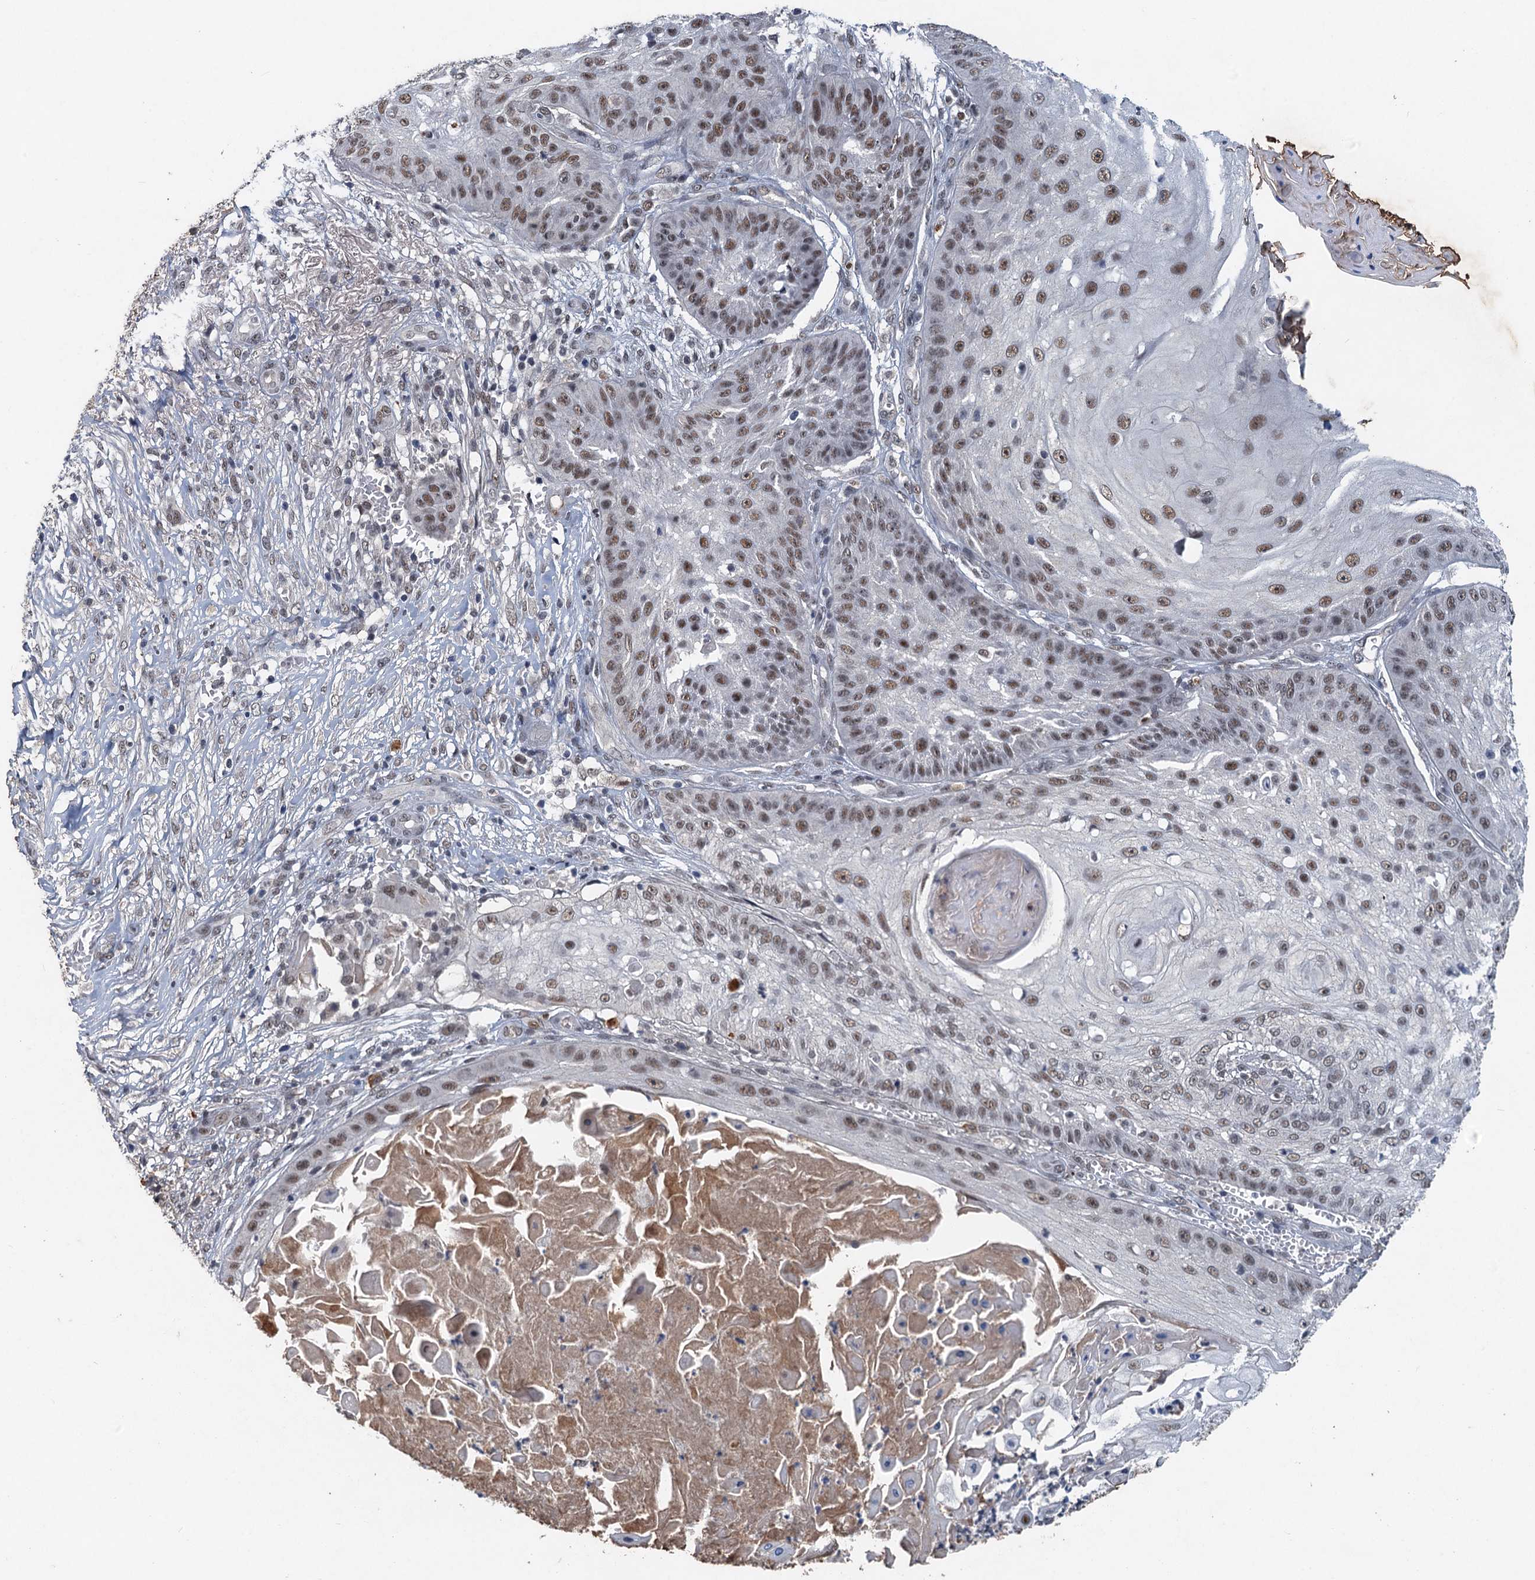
{"staining": {"intensity": "moderate", "quantity": ">75%", "location": "nuclear"}, "tissue": "skin cancer", "cell_type": "Tumor cells", "image_type": "cancer", "snomed": [{"axis": "morphology", "description": "Squamous cell carcinoma, NOS"}, {"axis": "topography", "description": "Skin"}], "caption": "Protein expression by immunohistochemistry (IHC) displays moderate nuclear expression in approximately >75% of tumor cells in skin squamous cell carcinoma.", "gene": "CSTF3", "patient": {"sex": "male", "age": 70}}